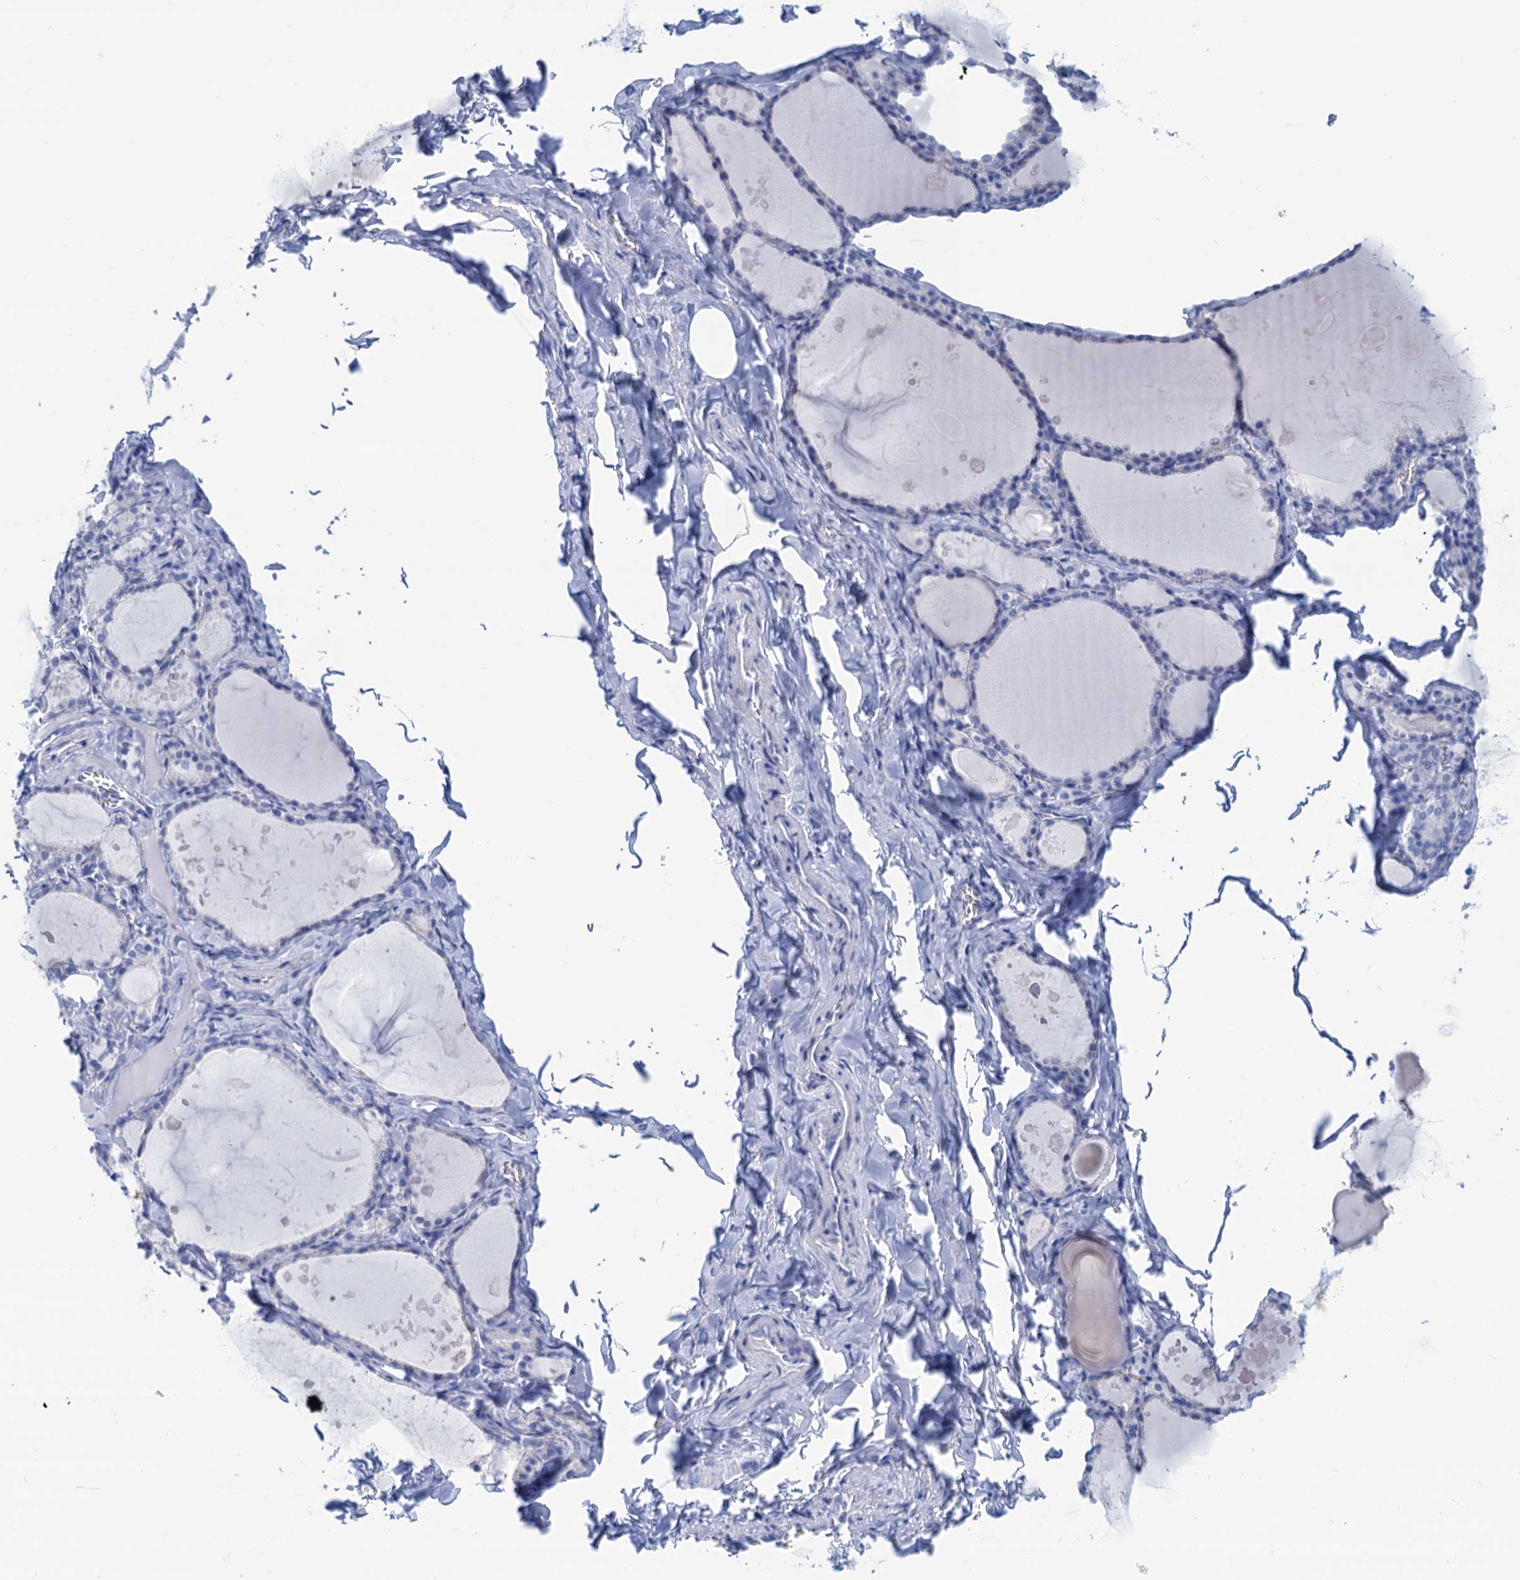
{"staining": {"intensity": "negative", "quantity": "none", "location": "none"}, "tissue": "thyroid gland", "cell_type": "Glandular cells", "image_type": "normal", "snomed": [{"axis": "morphology", "description": "Normal tissue, NOS"}, {"axis": "topography", "description": "Thyroid gland"}], "caption": "Immunohistochemistry image of unremarkable thyroid gland stained for a protein (brown), which shows no expression in glandular cells.", "gene": "CABYR", "patient": {"sex": "male", "age": 56}}